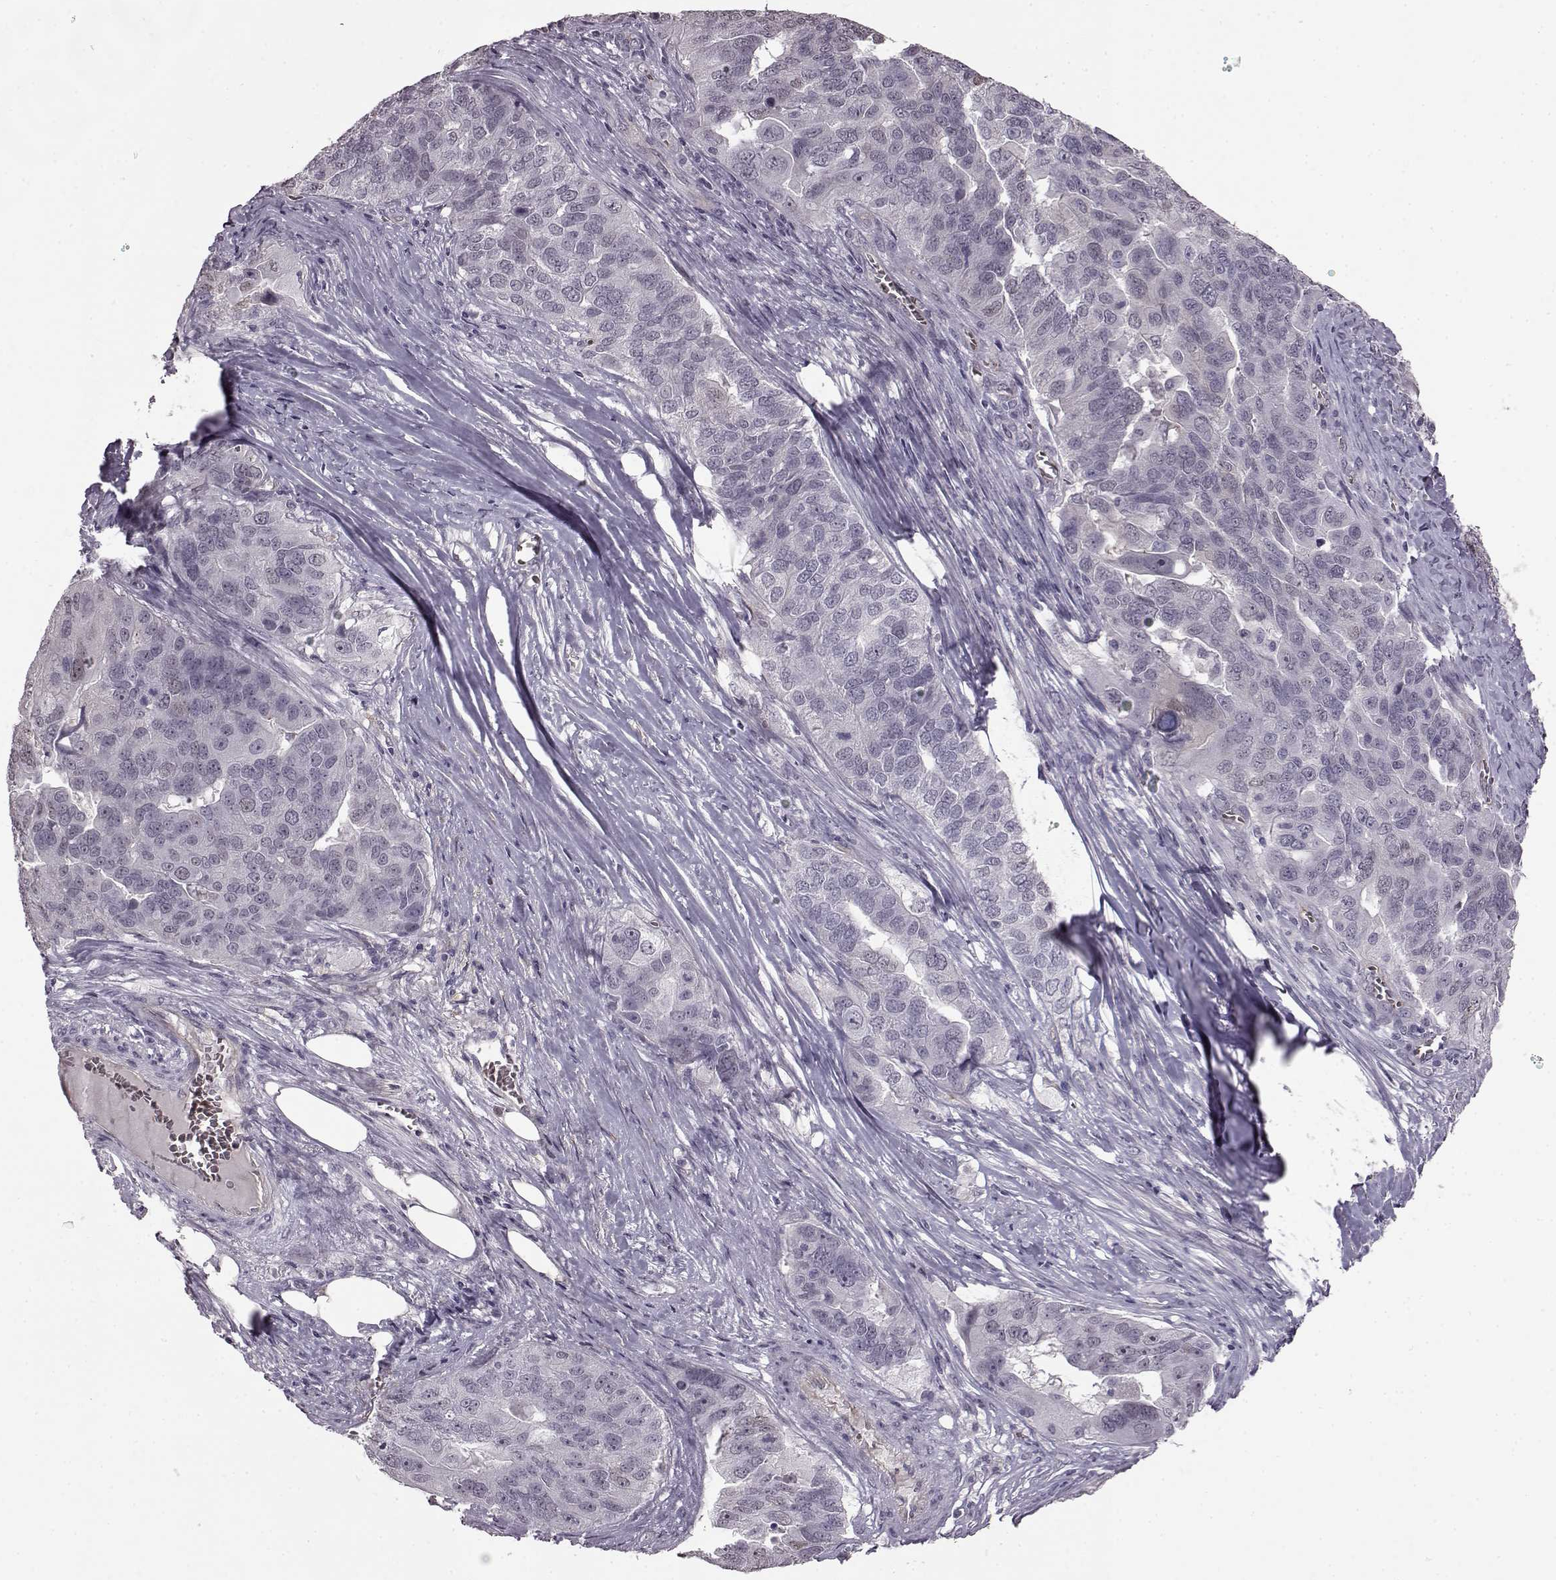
{"staining": {"intensity": "negative", "quantity": "none", "location": "none"}, "tissue": "ovarian cancer", "cell_type": "Tumor cells", "image_type": "cancer", "snomed": [{"axis": "morphology", "description": "Carcinoma, endometroid"}, {"axis": "topography", "description": "Soft tissue"}, {"axis": "topography", "description": "Ovary"}], "caption": "Micrograph shows no significant protein positivity in tumor cells of ovarian endometroid carcinoma.", "gene": "PROP1", "patient": {"sex": "female", "age": 52}}